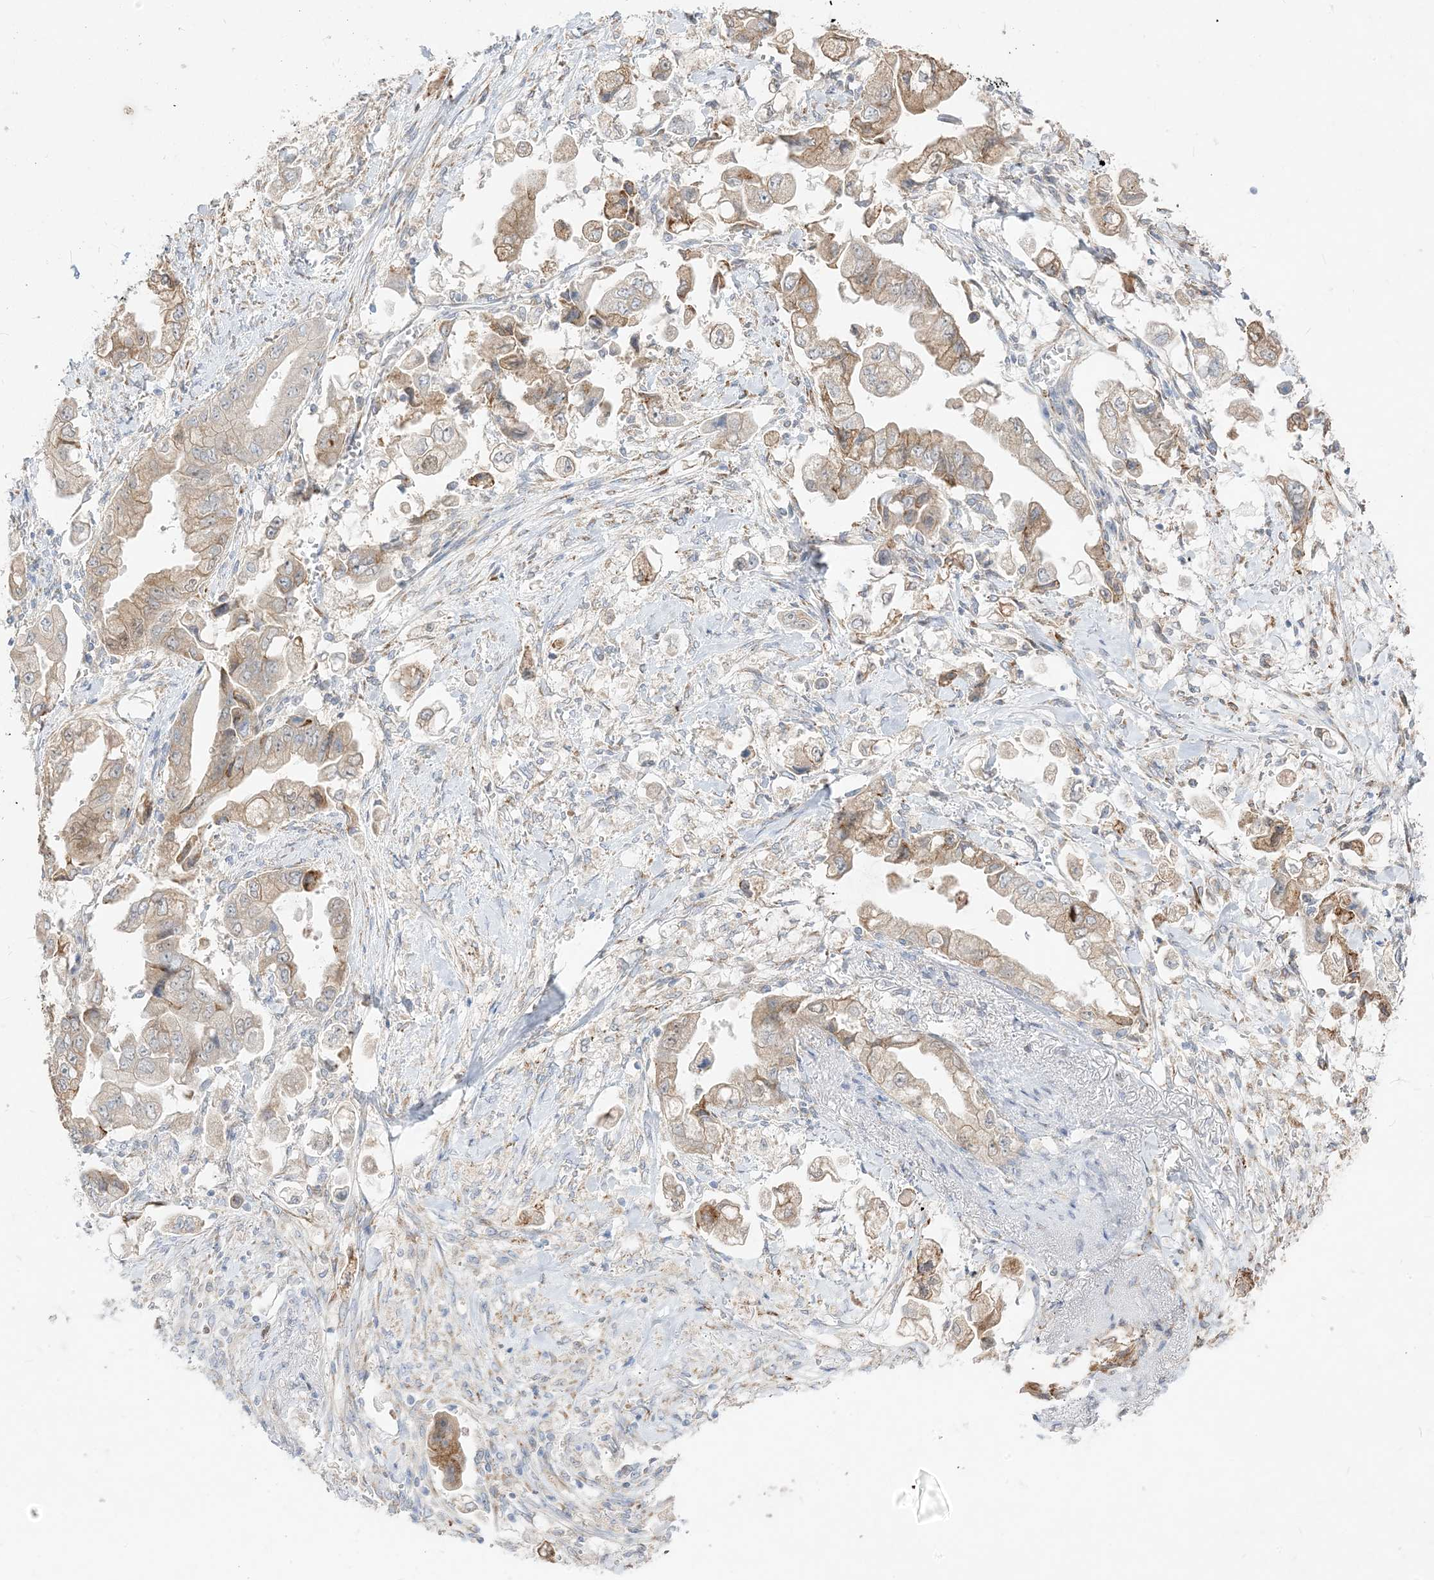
{"staining": {"intensity": "moderate", "quantity": "<25%", "location": "cytoplasmic/membranous"}, "tissue": "stomach cancer", "cell_type": "Tumor cells", "image_type": "cancer", "snomed": [{"axis": "morphology", "description": "Adenocarcinoma, NOS"}, {"axis": "topography", "description": "Stomach"}], "caption": "There is low levels of moderate cytoplasmic/membranous staining in tumor cells of stomach adenocarcinoma, as demonstrated by immunohistochemical staining (brown color).", "gene": "LOXL3", "patient": {"sex": "male", "age": 62}}